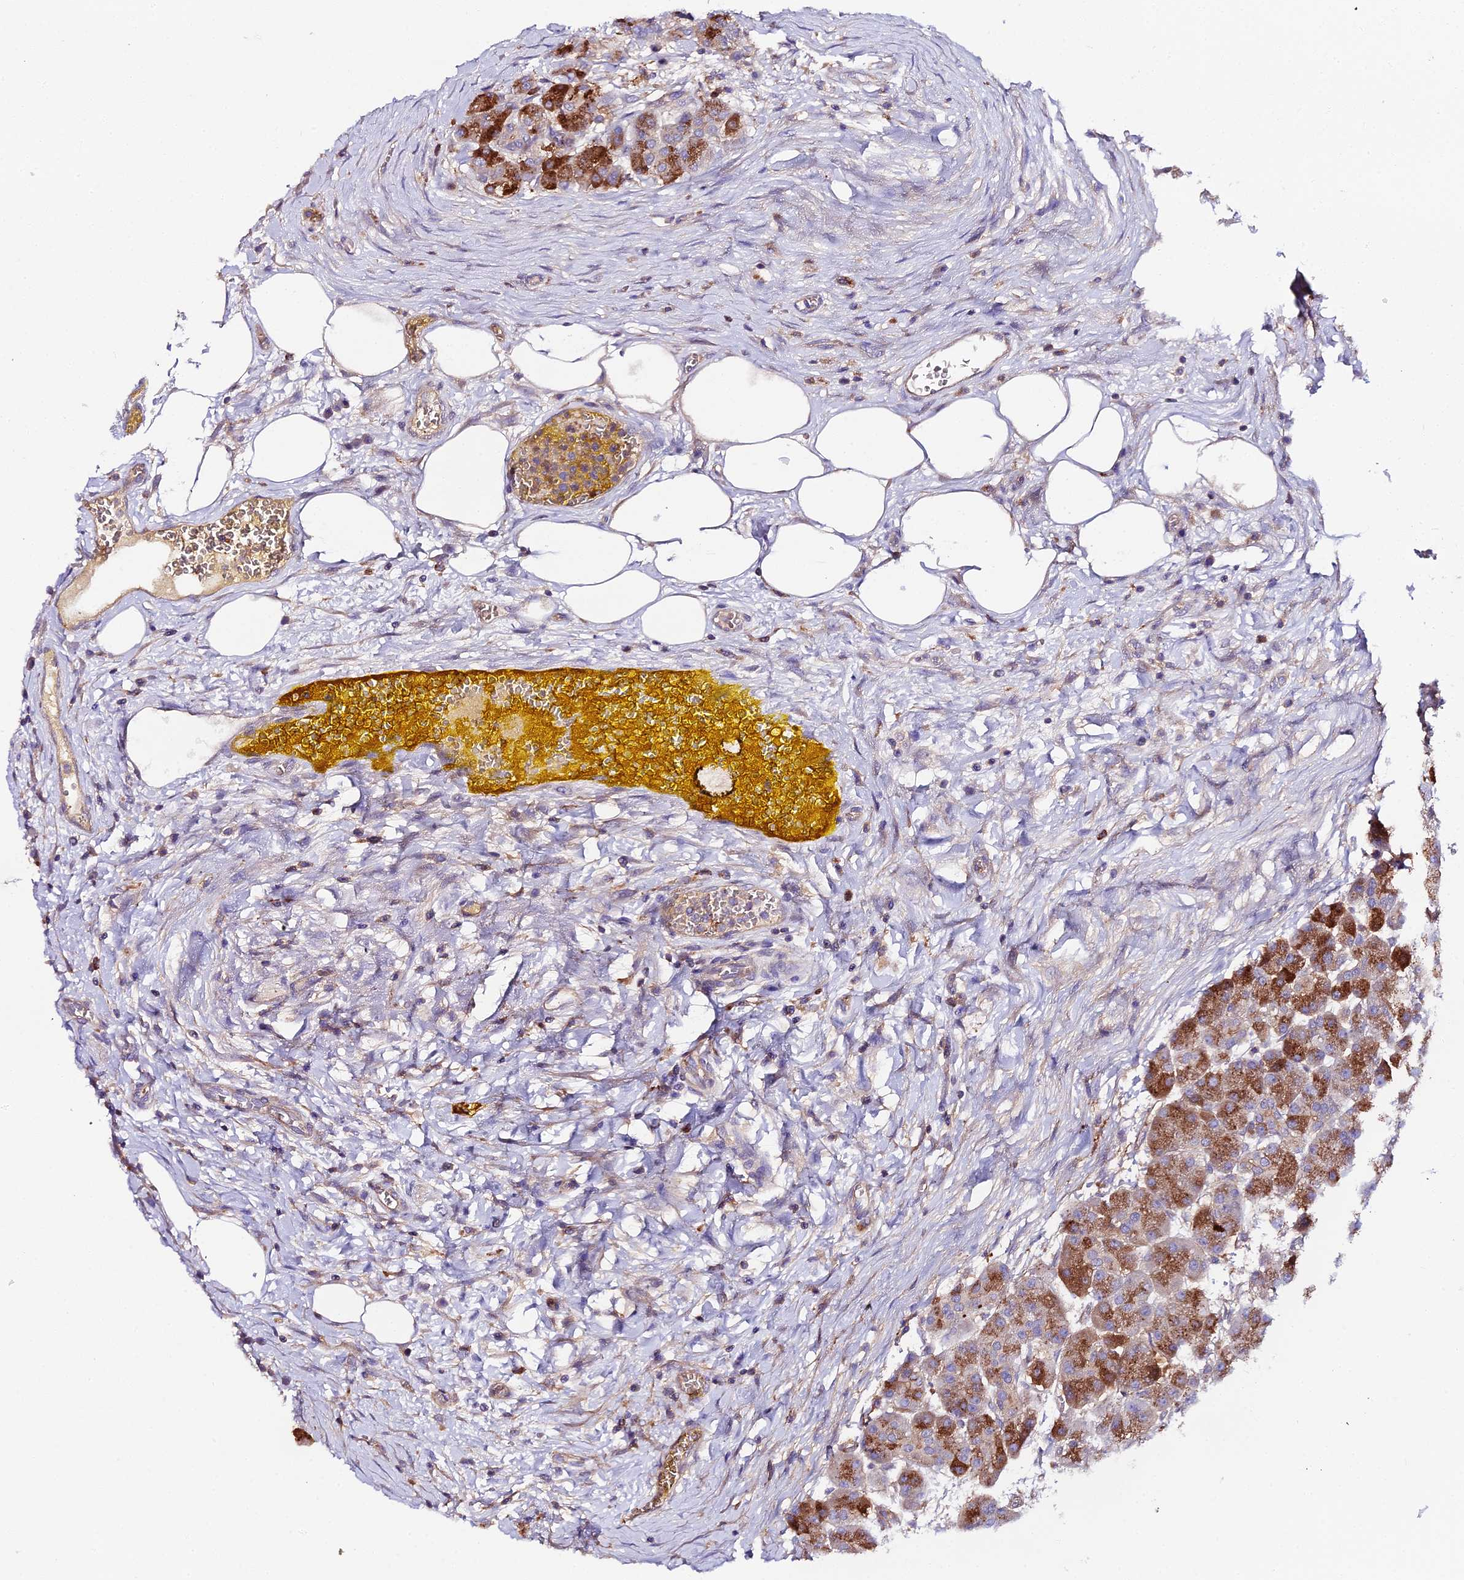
{"staining": {"intensity": "moderate", "quantity": "25%-75%", "location": "cytoplasmic/membranous"}, "tissue": "pancreas", "cell_type": "Exocrine glandular cells", "image_type": "normal", "snomed": [{"axis": "morphology", "description": "Normal tissue, NOS"}, {"axis": "topography", "description": "Pancreas"}], "caption": "The micrograph shows a brown stain indicating the presence of a protein in the cytoplasmic/membranous of exocrine glandular cells in pancreas. The staining is performed using DAB (3,3'-diaminobenzidine) brown chromogen to label protein expression. The nuclei are counter-stained blue using hematoxylin.", "gene": "GLYAT", "patient": {"sex": "male", "age": 63}}